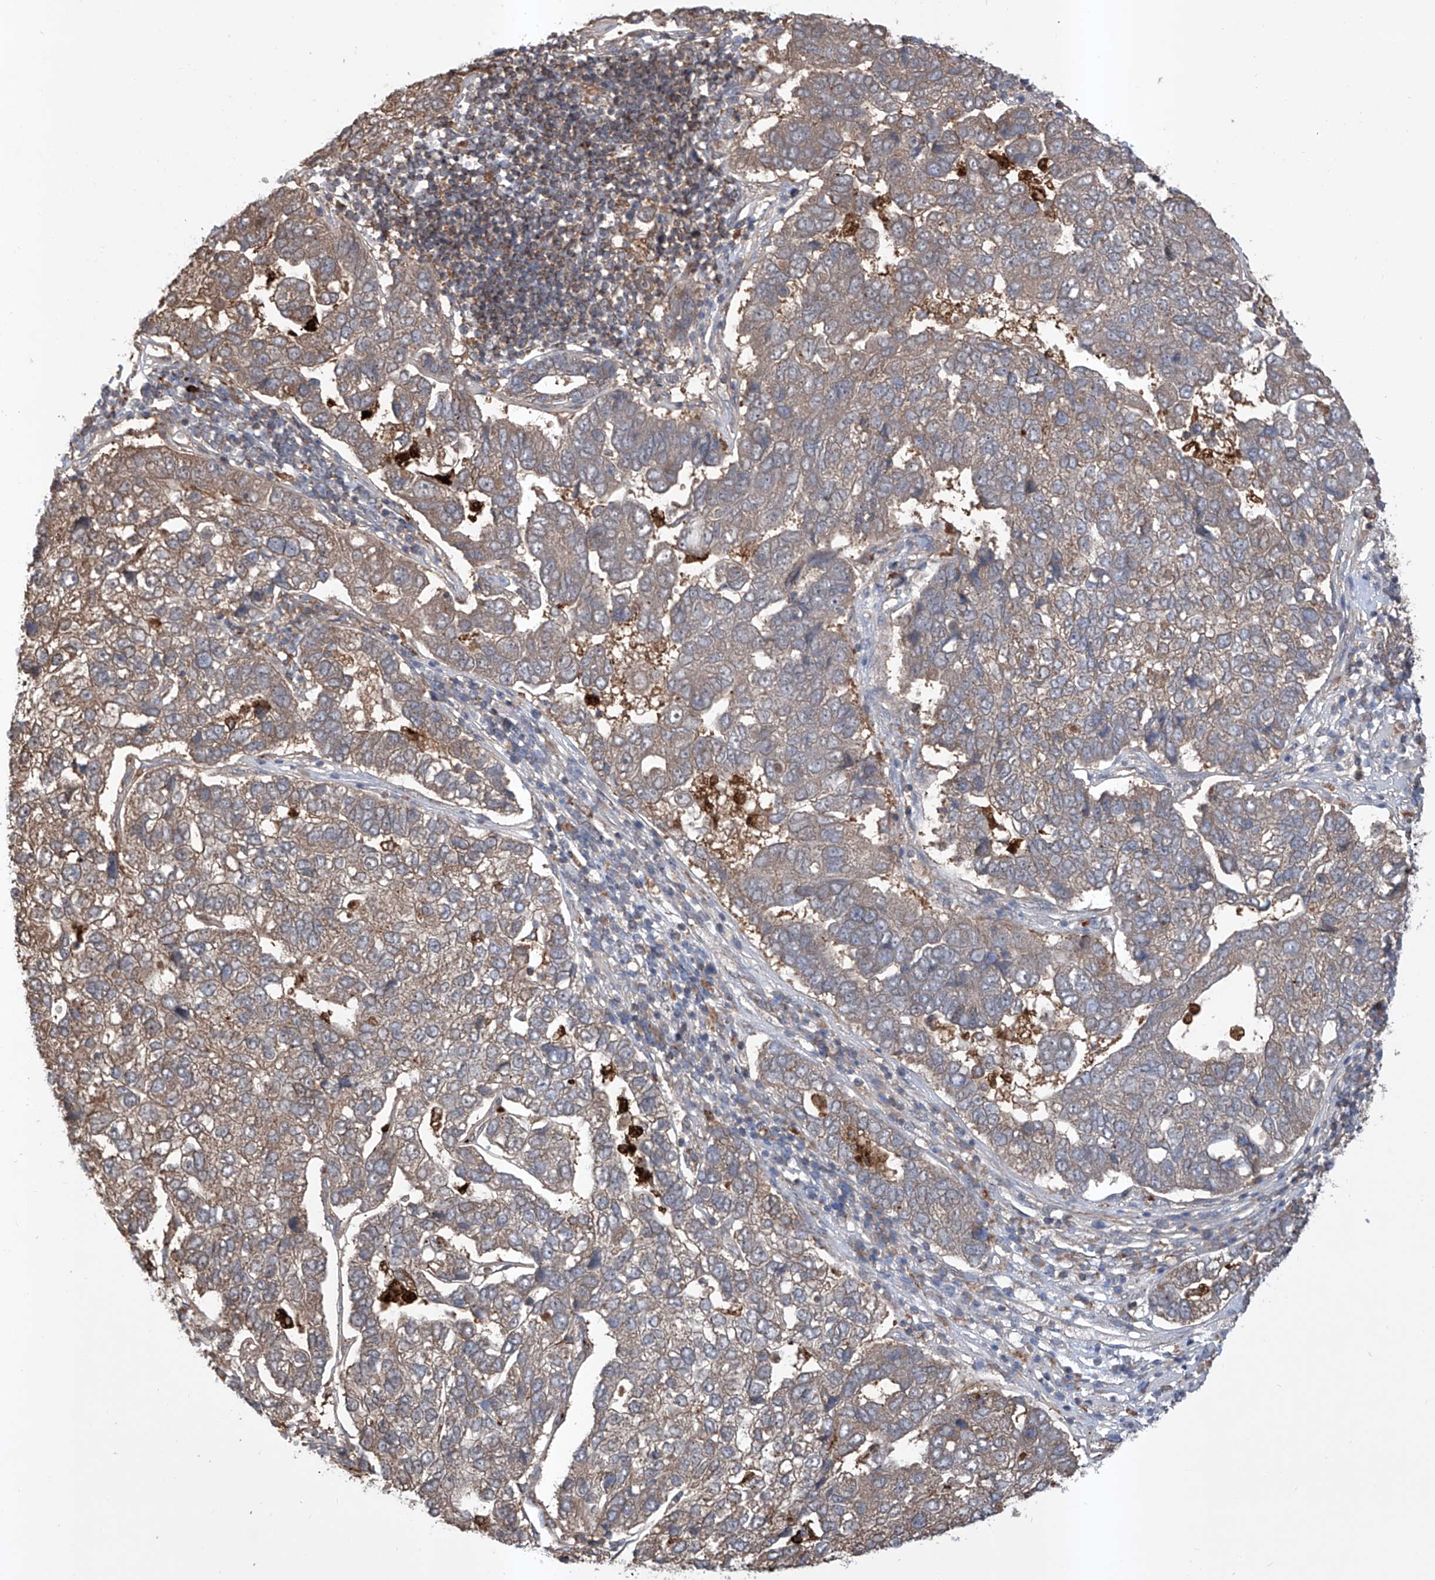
{"staining": {"intensity": "weak", "quantity": "<25%", "location": "cytoplasmic/membranous"}, "tissue": "pancreatic cancer", "cell_type": "Tumor cells", "image_type": "cancer", "snomed": [{"axis": "morphology", "description": "Adenocarcinoma, NOS"}, {"axis": "topography", "description": "Pancreas"}], "caption": "Pancreatic cancer (adenocarcinoma) was stained to show a protein in brown. There is no significant staining in tumor cells.", "gene": "HOXC8", "patient": {"sex": "female", "age": 61}}